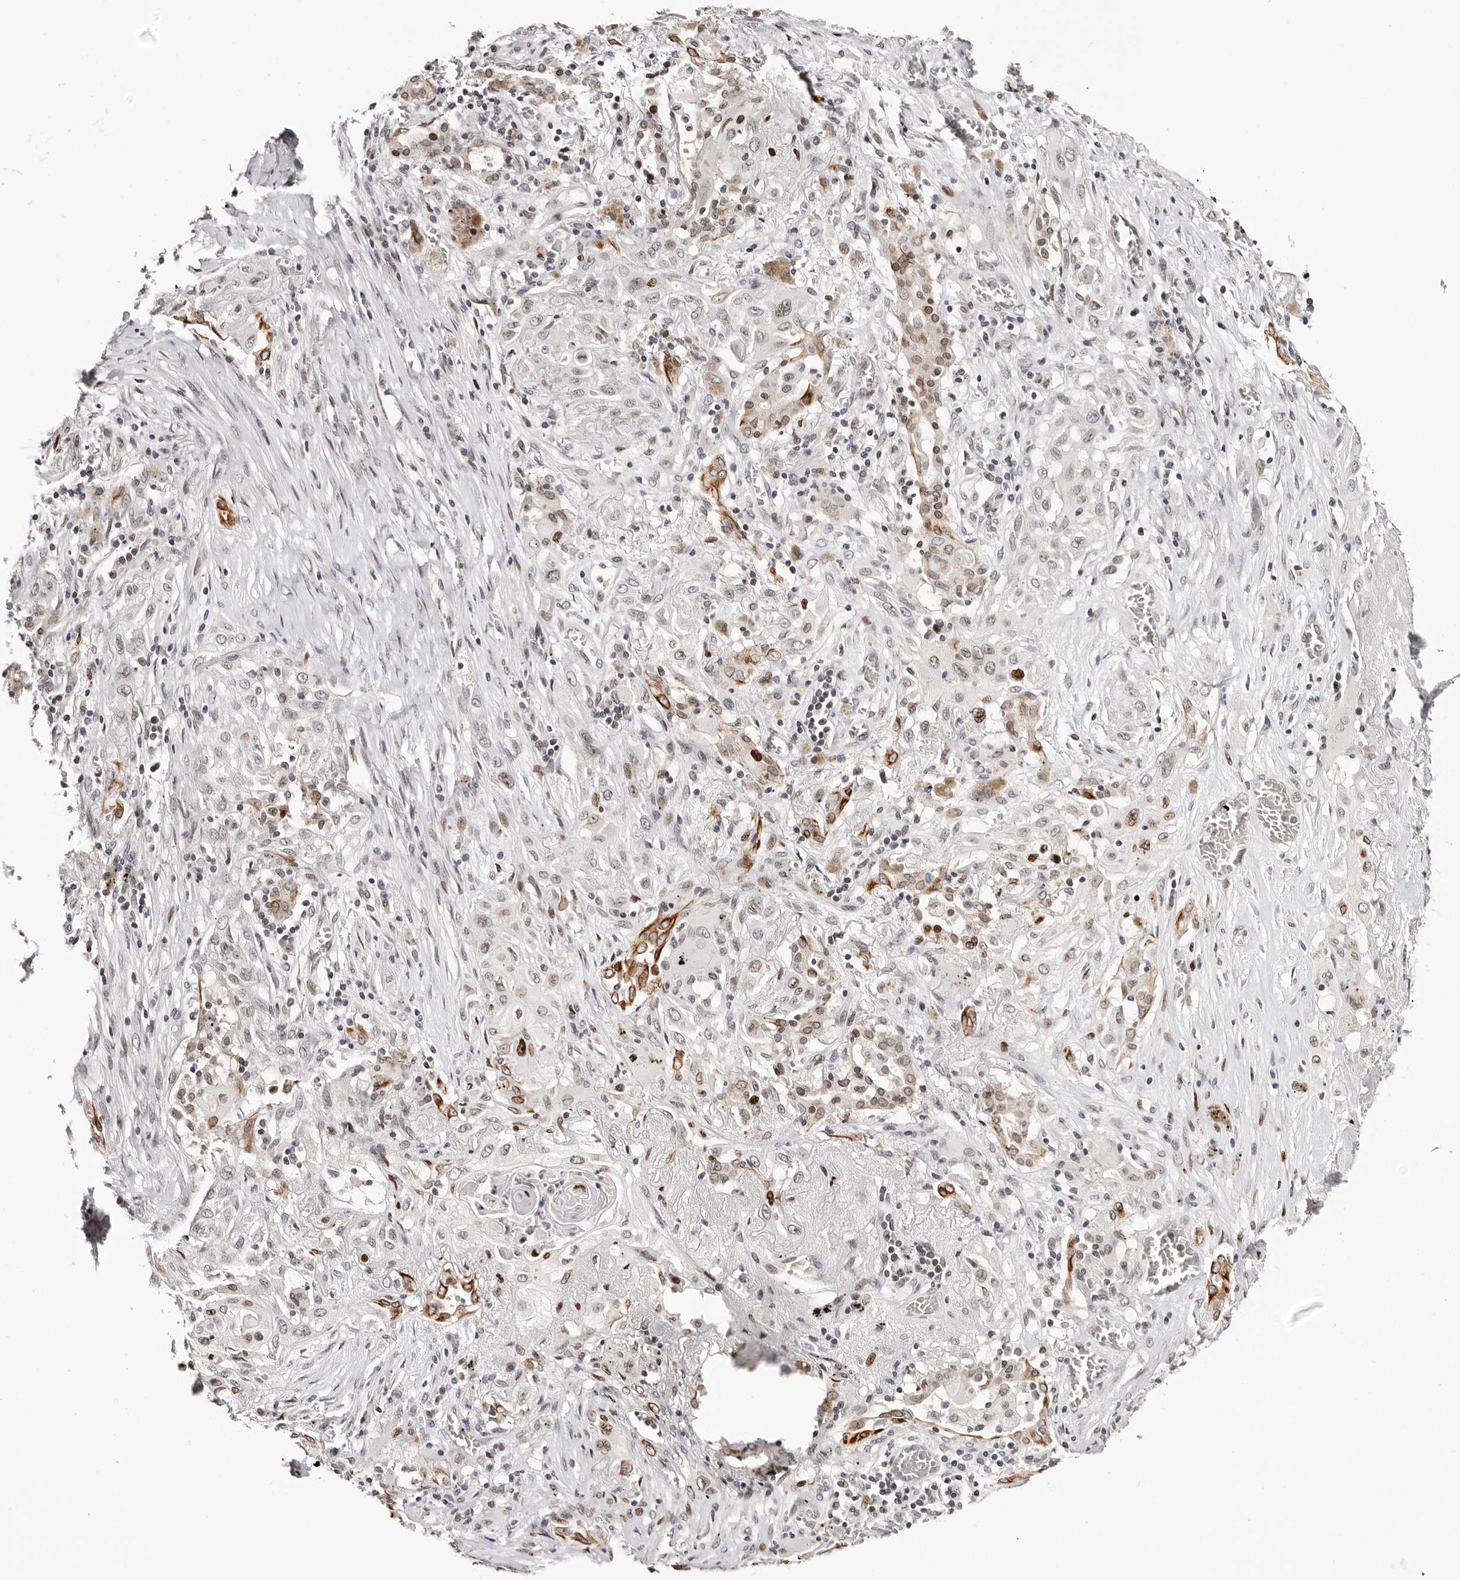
{"staining": {"intensity": "moderate", "quantity": "<25%", "location": "cytoplasmic/membranous,nuclear"}, "tissue": "lung cancer", "cell_type": "Tumor cells", "image_type": "cancer", "snomed": [{"axis": "morphology", "description": "Squamous cell carcinoma, NOS"}, {"axis": "topography", "description": "Lung"}], "caption": "Tumor cells demonstrate low levels of moderate cytoplasmic/membranous and nuclear positivity in approximately <25% of cells in lung cancer (squamous cell carcinoma).", "gene": "NUP153", "patient": {"sex": "female", "age": 47}}